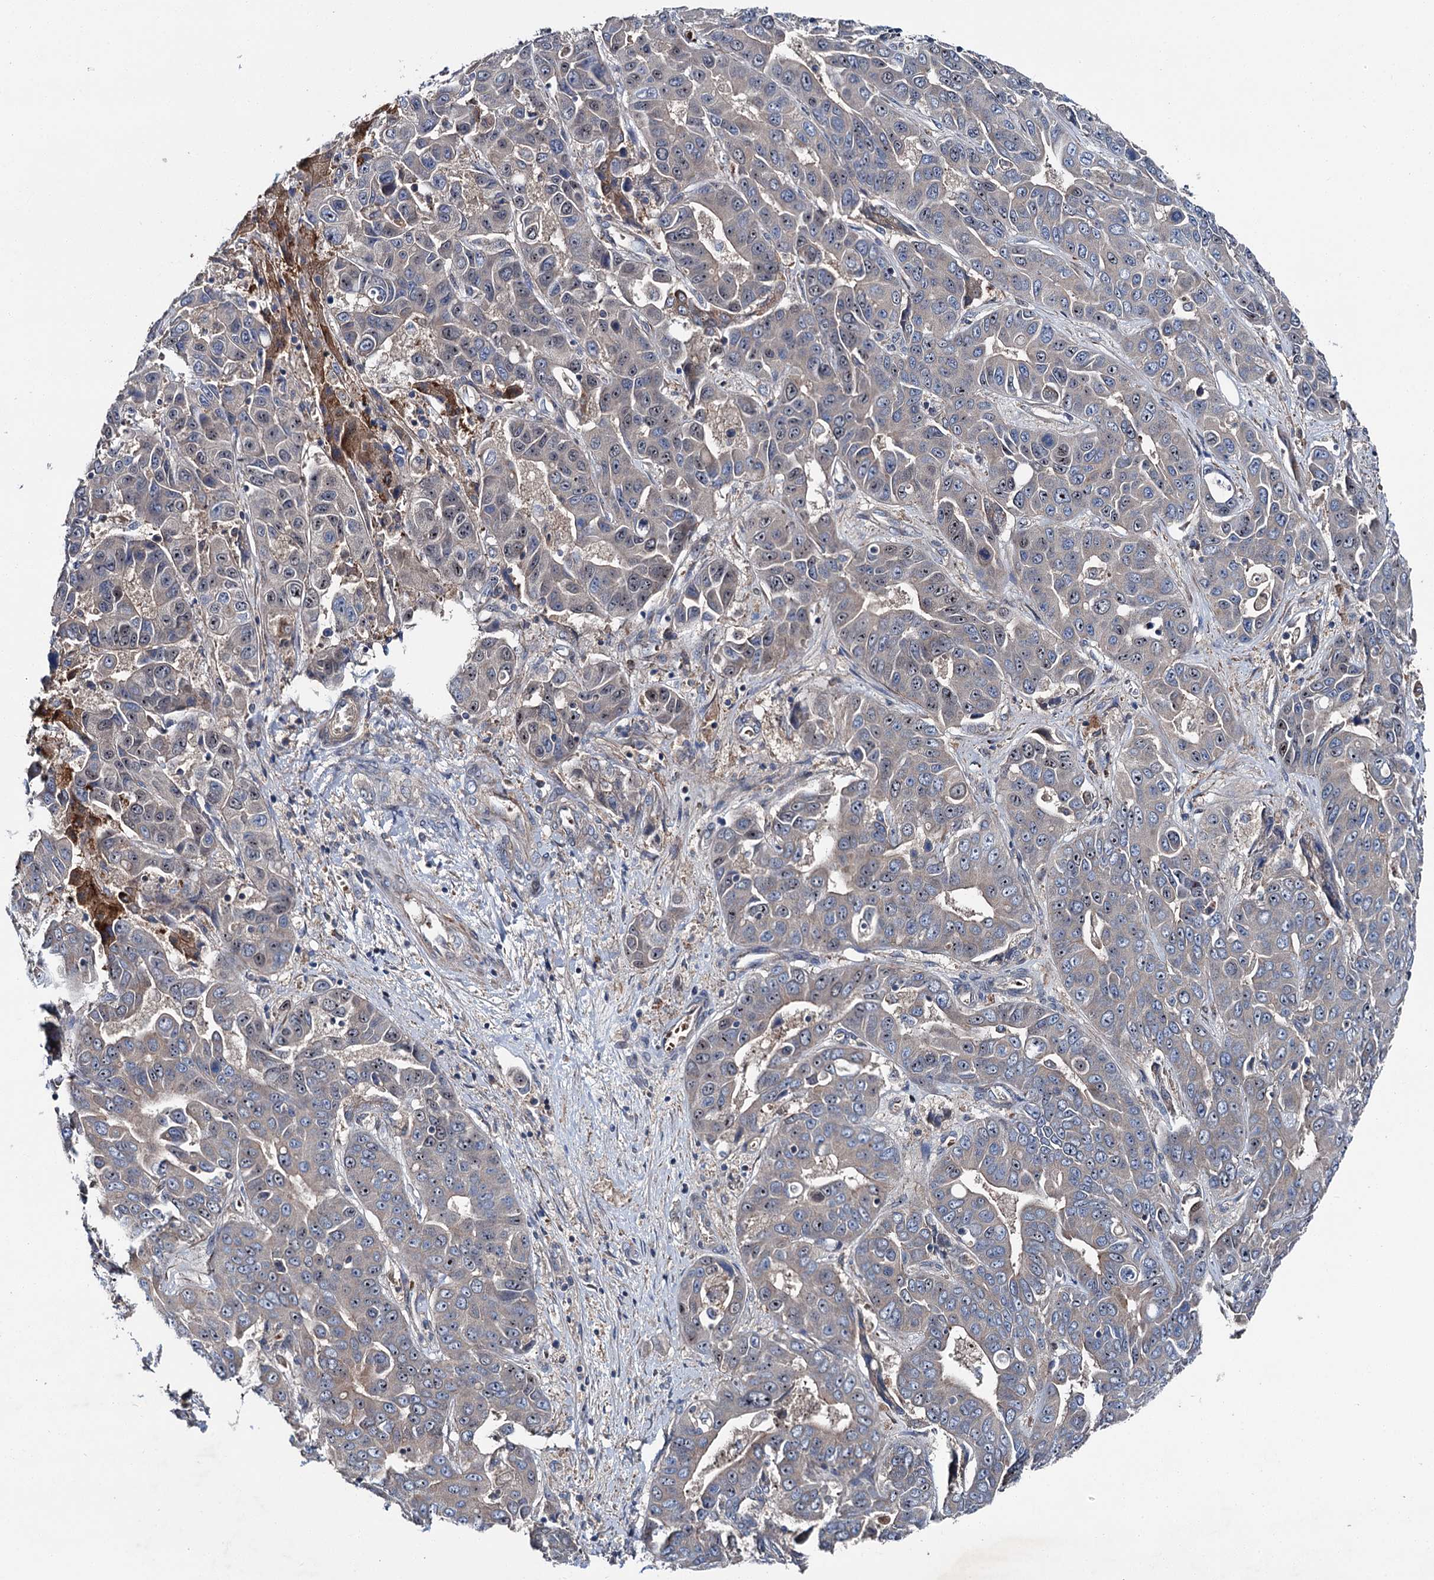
{"staining": {"intensity": "negative", "quantity": "none", "location": "none"}, "tissue": "liver cancer", "cell_type": "Tumor cells", "image_type": "cancer", "snomed": [{"axis": "morphology", "description": "Cholangiocarcinoma"}, {"axis": "topography", "description": "Liver"}], "caption": "An image of human liver cholangiocarcinoma is negative for staining in tumor cells.", "gene": "SLC22A25", "patient": {"sex": "female", "age": 52}}